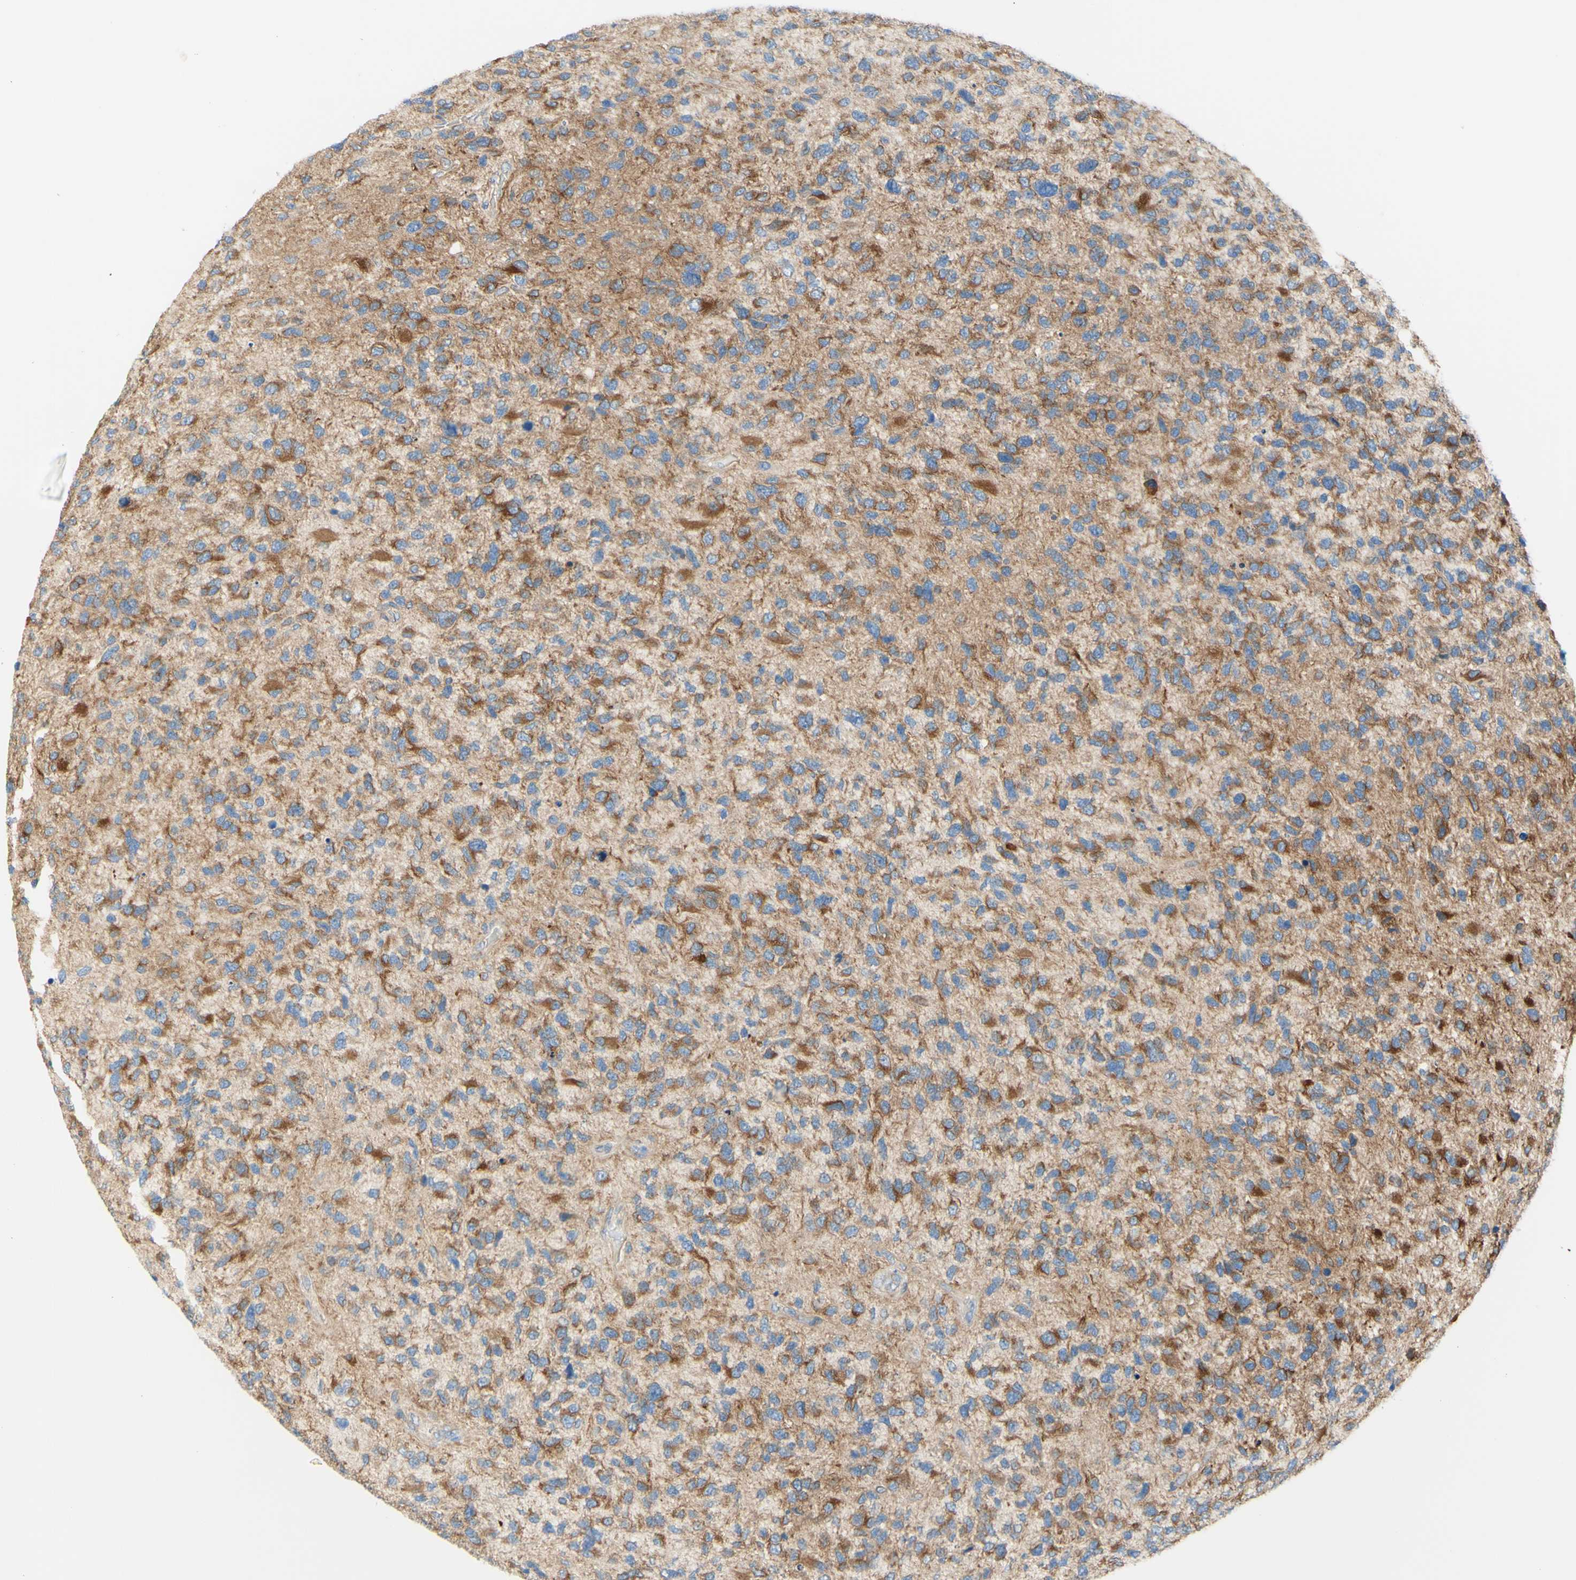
{"staining": {"intensity": "moderate", "quantity": "25%-75%", "location": "cytoplasmic/membranous"}, "tissue": "glioma", "cell_type": "Tumor cells", "image_type": "cancer", "snomed": [{"axis": "morphology", "description": "Glioma, malignant, High grade"}, {"axis": "topography", "description": "Brain"}], "caption": "Immunohistochemistry (IHC) histopathology image of human high-grade glioma (malignant) stained for a protein (brown), which shows medium levels of moderate cytoplasmic/membranous staining in about 25%-75% of tumor cells.", "gene": "RETREG2", "patient": {"sex": "female", "age": 58}}